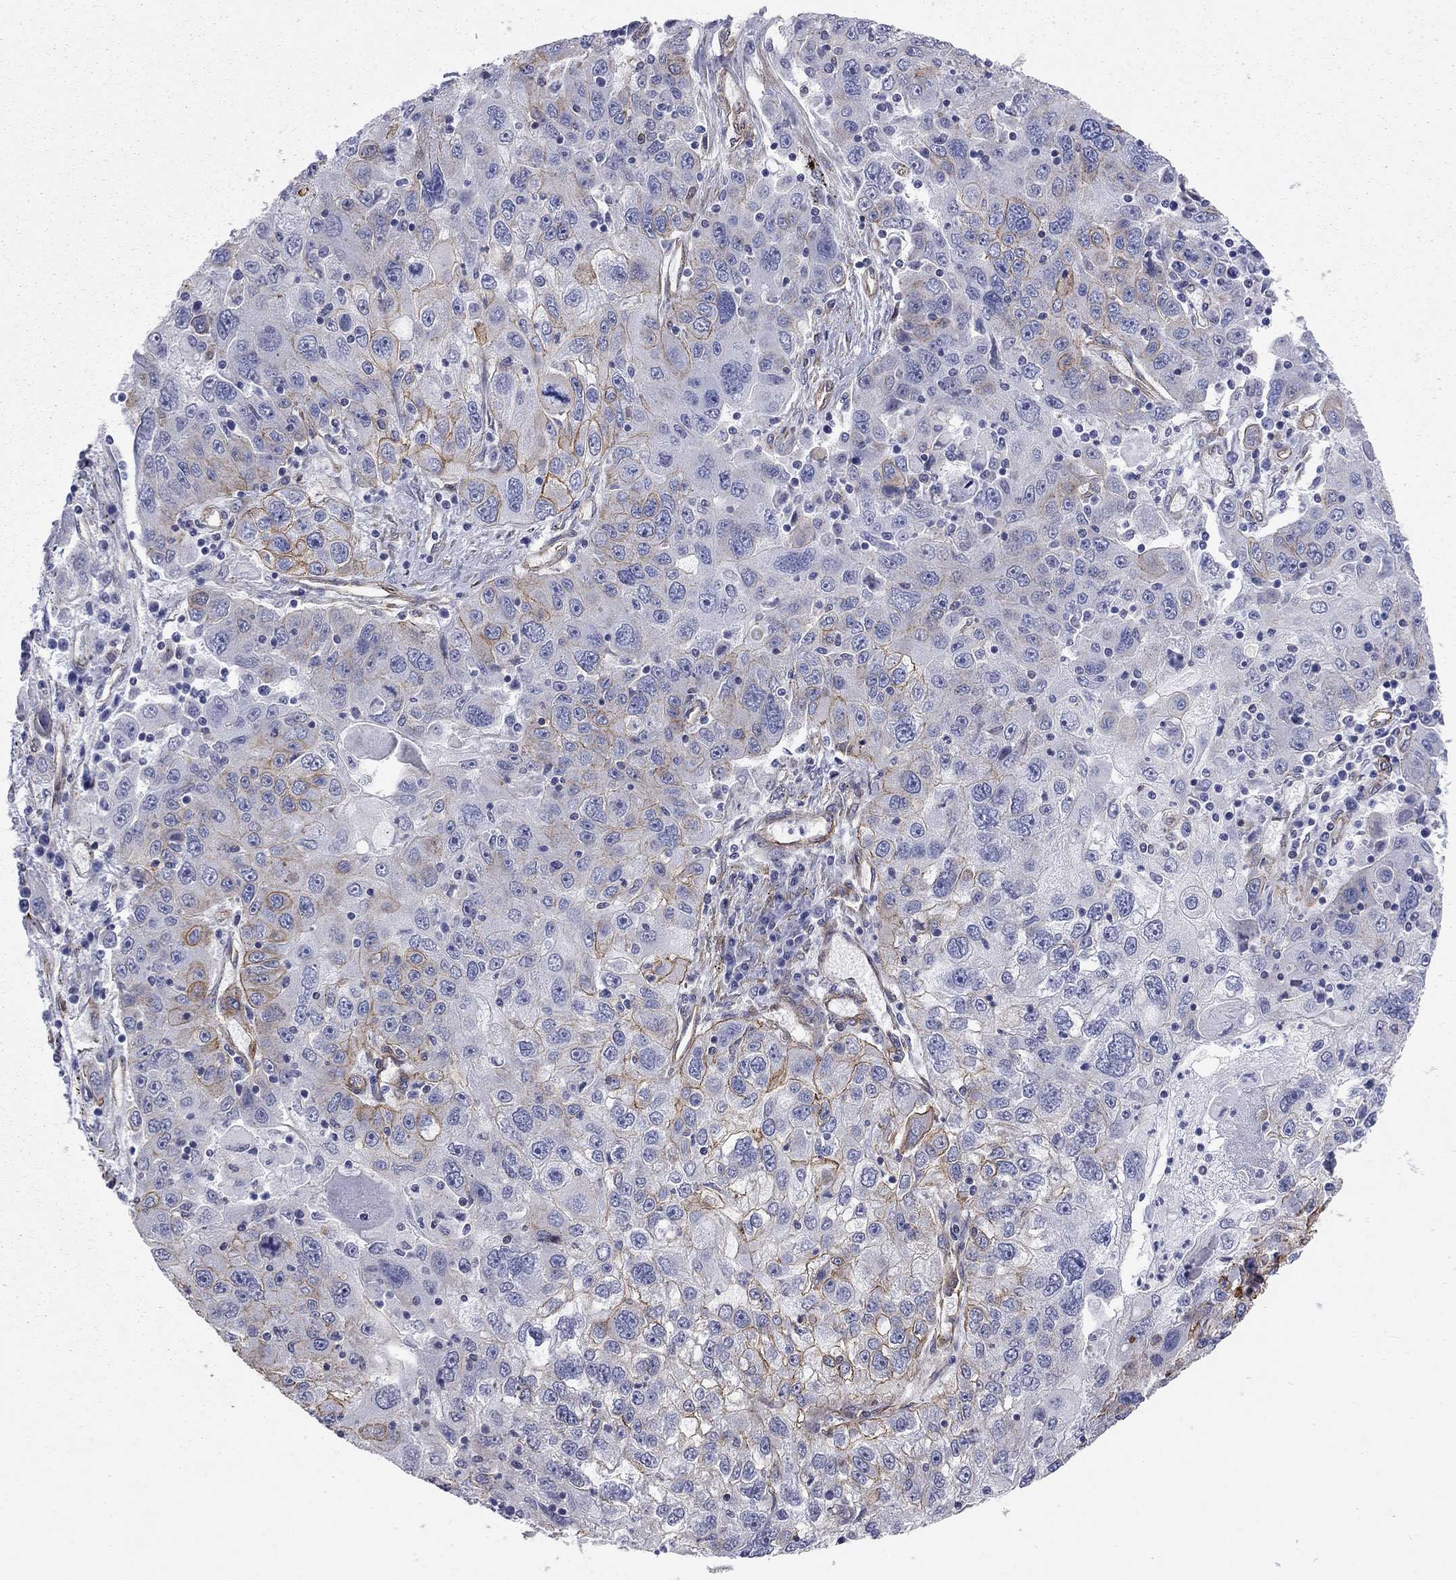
{"staining": {"intensity": "strong", "quantity": "<25%", "location": "cytoplasmic/membranous"}, "tissue": "stomach cancer", "cell_type": "Tumor cells", "image_type": "cancer", "snomed": [{"axis": "morphology", "description": "Adenocarcinoma, NOS"}, {"axis": "topography", "description": "Stomach"}], "caption": "Protein staining of stomach adenocarcinoma tissue displays strong cytoplasmic/membranous expression in about <25% of tumor cells. Nuclei are stained in blue.", "gene": "BICDL2", "patient": {"sex": "male", "age": 56}}